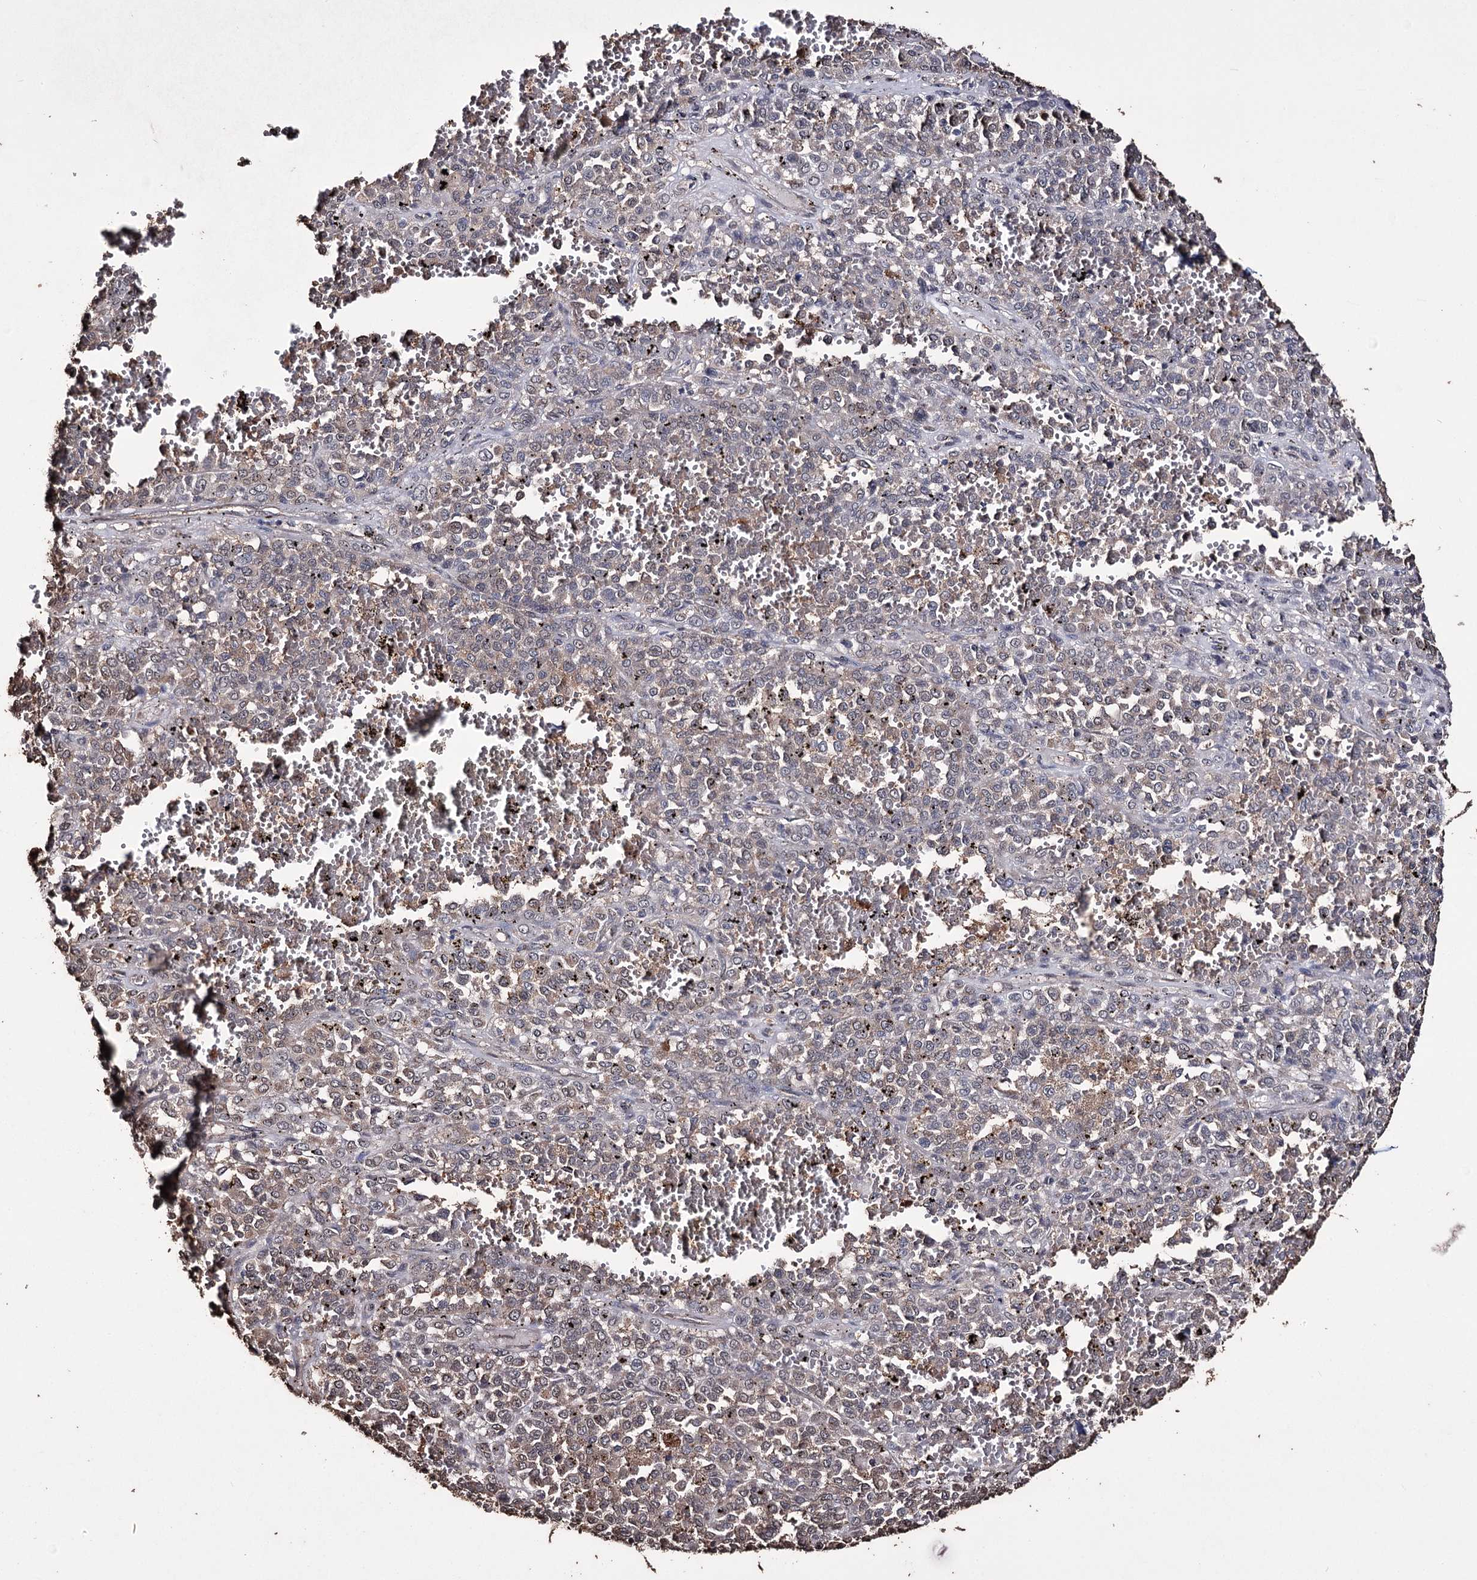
{"staining": {"intensity": "weak", "quantity": "<25%", "location": "cytoplasmic/membranous"}, "tissue": "melanoma", "cell_type": "Tumor cells", "image_type": "cancer", "snomed": [{"axis": "morphology", "description": "Malignant melanoma, Metastatic site"}, {"axis": "topography", "description": "Pancreas"}], "caption": "This is an IHC histopathology image of melanoma. There is no expression in tumor cells.", "gene": "ZNF662", "patient": {"sex": "female", "age": 30}}